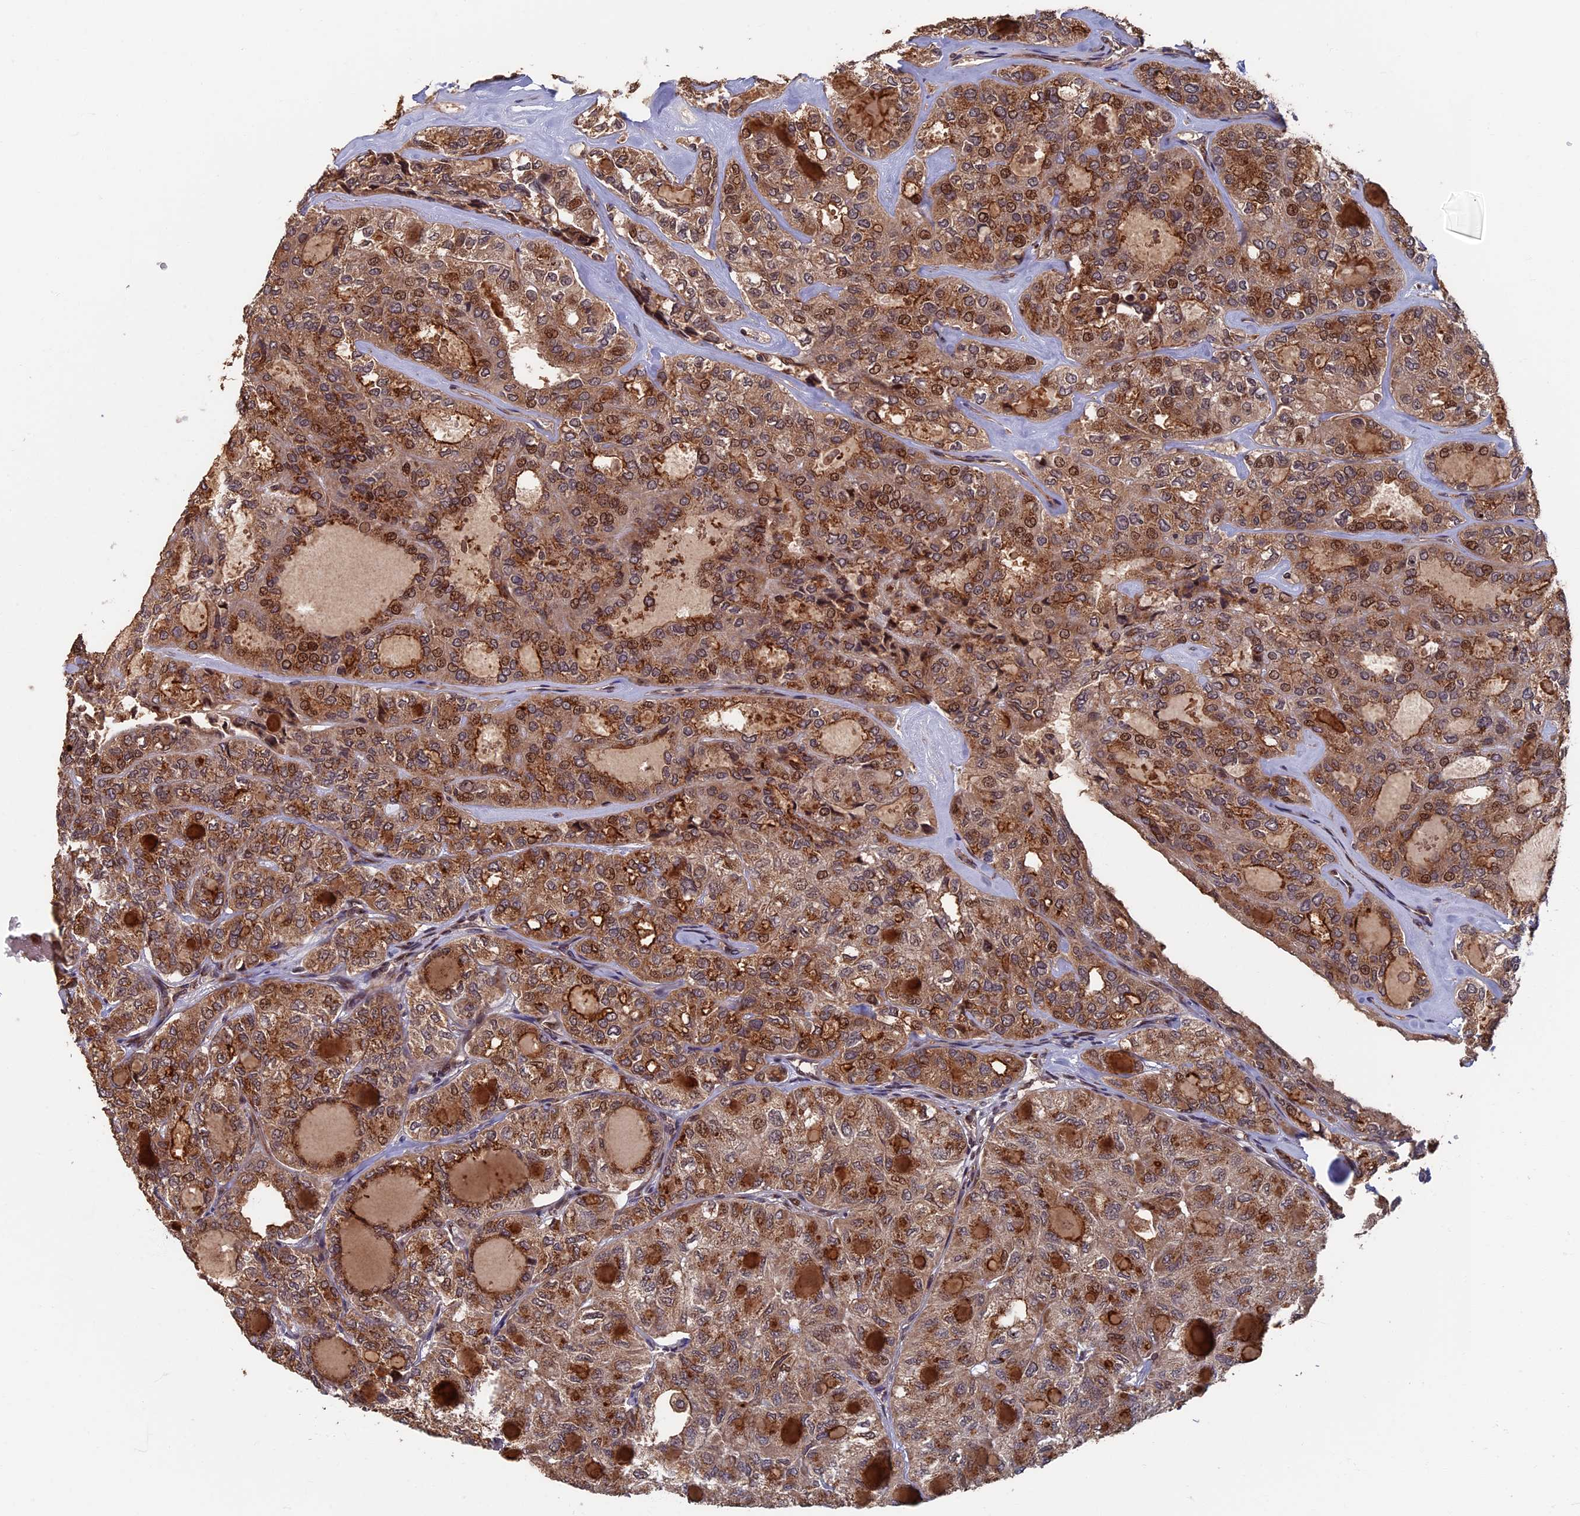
{"staining": {"intensity": "moderate", "quantity": ">75%", "location": "cytoplasmic/membranous,nuclear"}, "tissue": "thyroid cancer", "cell_type": "Tumor cells", "image_type": "cancer", "snomed": [{"axis": "morphology", "description": "Follicular adenoma carcinoma, NOS"}, {"axis": "topography", "description": "Thyroid gland"}], "caption": "IHC histopathology image of human thyroid cancer stained for a protein (brown), which shows medium levels of moderate cytoplasmic/membranous and nuclear positivity in approximately >75% of tumor cells.", "gene": "RASGRF1", "patient": {"sex": "male", "age": 75}}